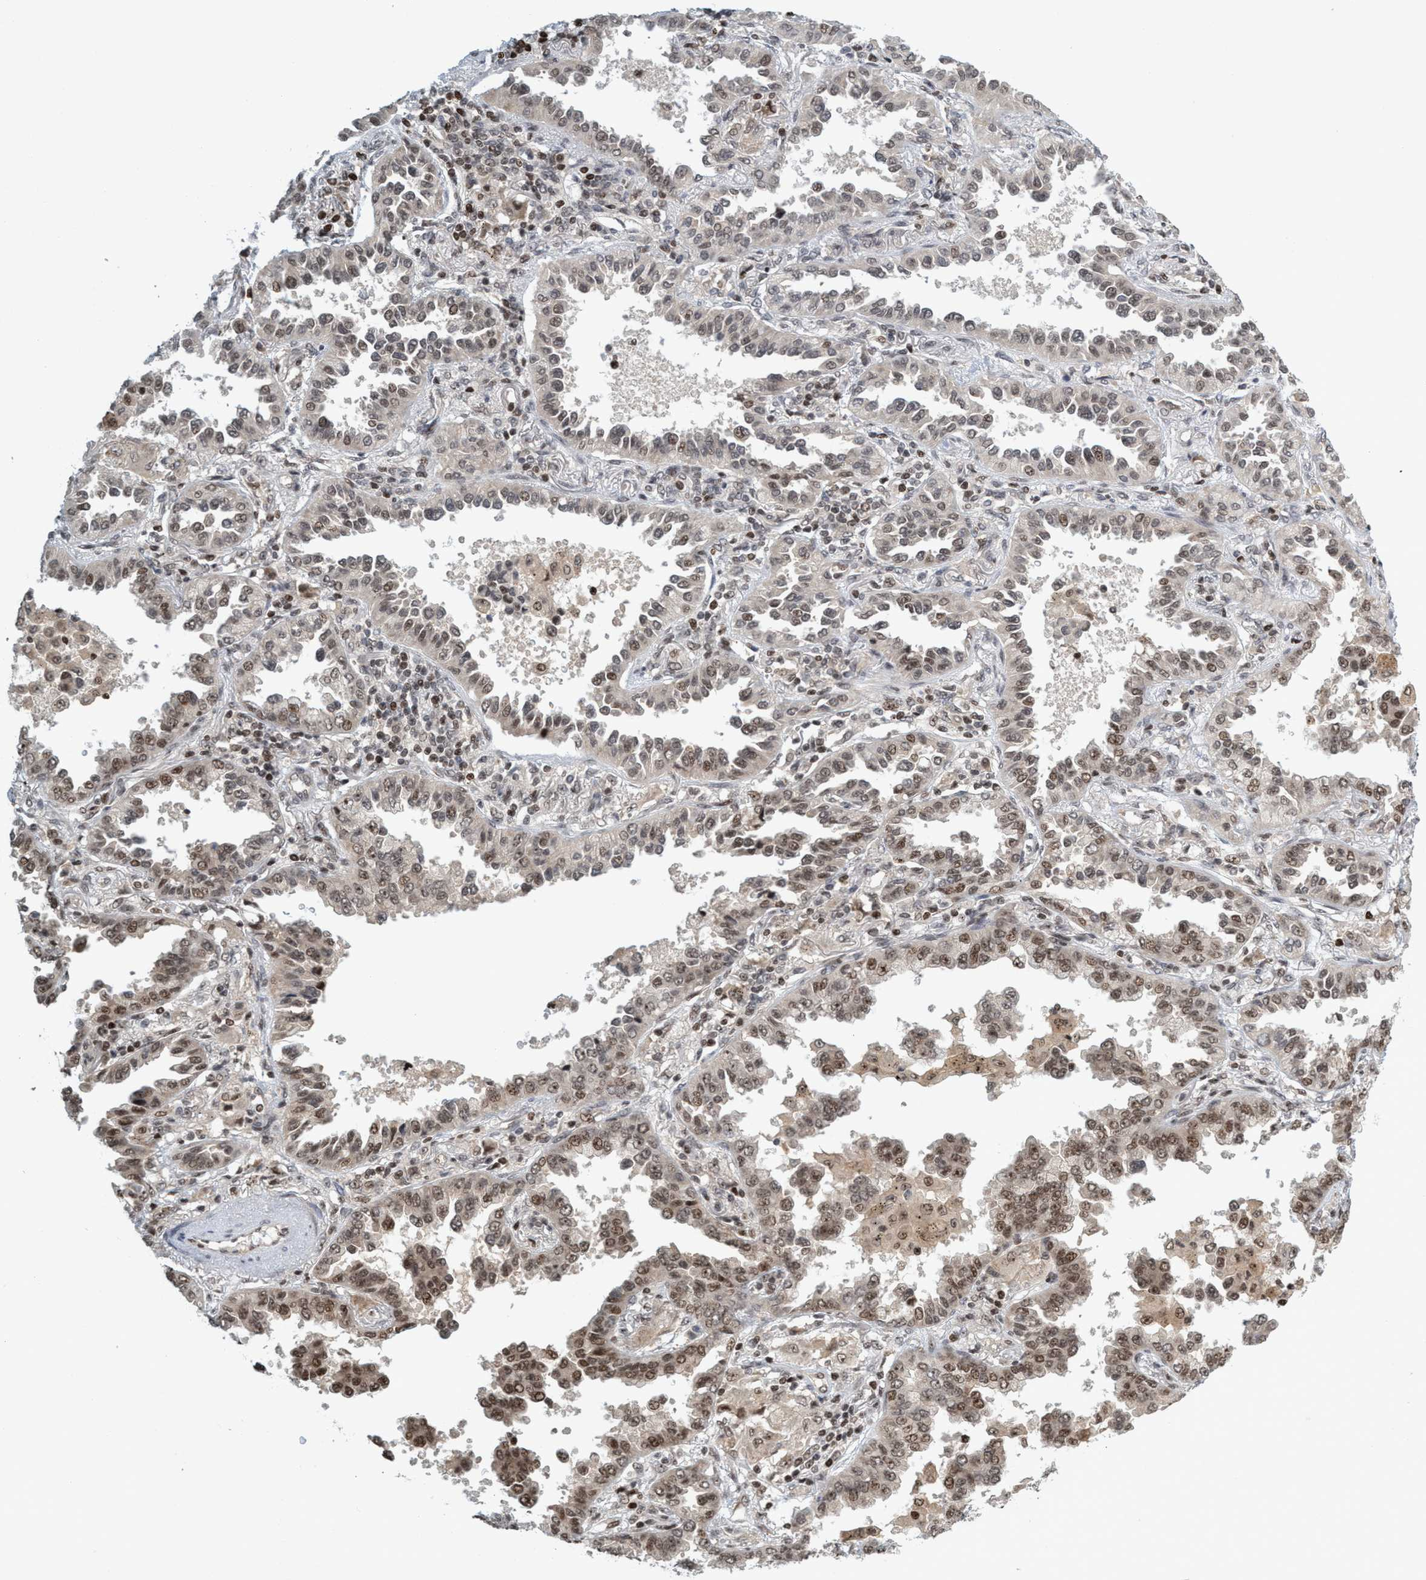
{"staining": {"intensity": "moderate", "quantity": "<25%", "location": "nuclear"}, "tissue": "lung cancer", "cell_type": "Tumor cells", "image_type": "cancer", "snomed": [{"axis": "morphology", "description": "Normal tissue, NOS"}, {"axis": "morphology", "description": "Adenocarcinoma, NOS"}, {"axis": "topography", "description": "Lung"}], "caption": "Immunohistochemical staining of adenocarcinoma (lung) displays moderate nuclear protein expression in about <25% of tumor cells. Immunohistochemistry (ihc) stains the protein in brown and the nuclei are stained blue.", "gene": "SMCR8", "patient": {"sex": "male", "age": 59}}